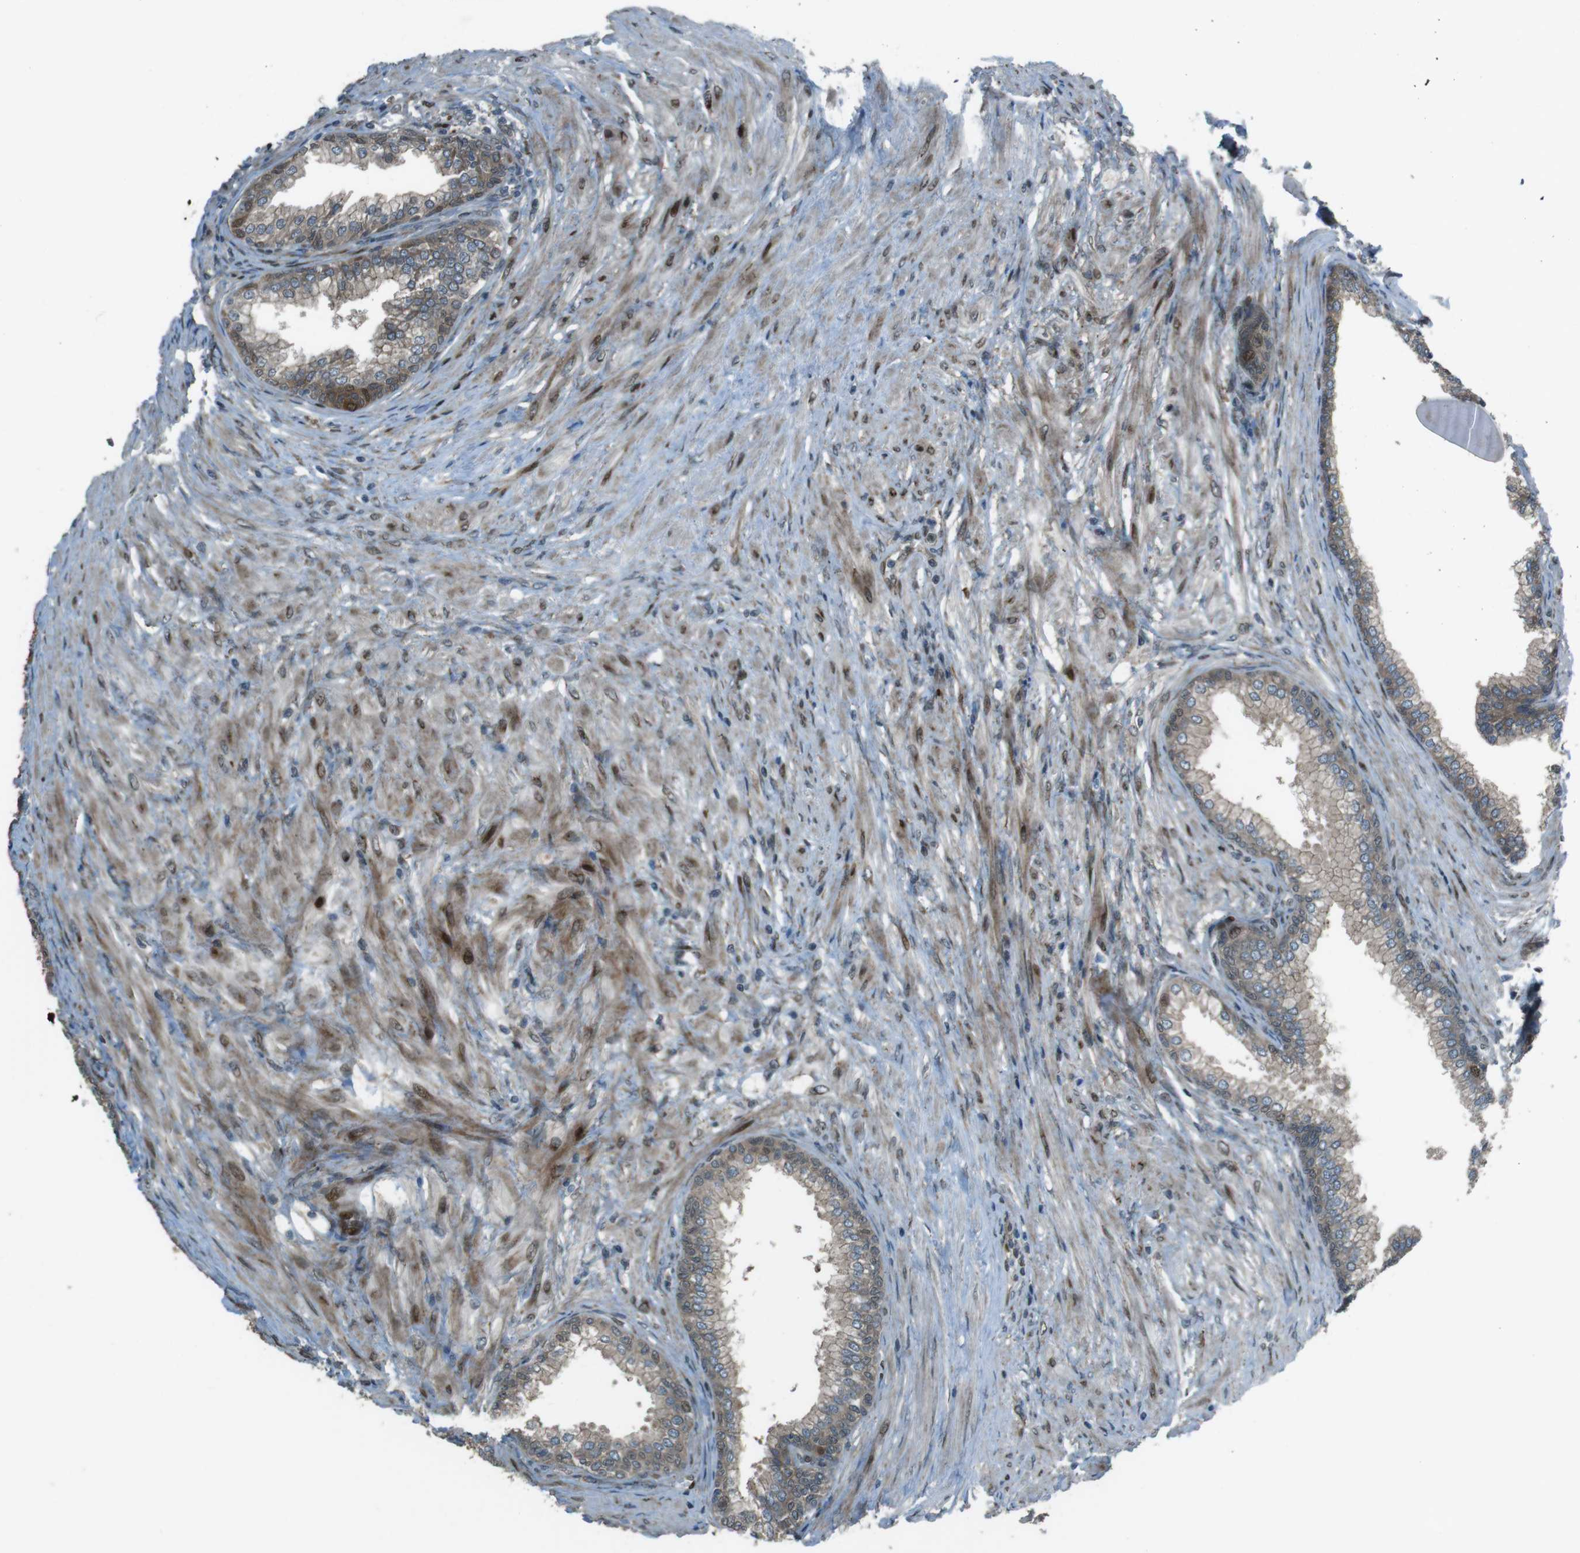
{"staining": {"intensity": "moderate", "quantity": "25%-75%", "location": "cytoplasmic/membranous"}, "tissue": "prostate", "cell_type": "Glandular cells", "image_type": "normal", "snomed": [{"axis": "morphology", "description": "Normal tissue, NOS"}, {"axis": "morphology", "description": "Urothelial carcinoma, Low grade"}, {"axis": "topography", "description": "Urinary bladder"}, {"axis": "topography", "description": "Prostate"}], "caption": "Prostate stained for a protein displays moderate cytoplasmic/membranous positivity in glandular cells. (Brightfield microscopy of DAB IHC at high magnification).", "gene": "ZNF330", "patient": {"sex": "male", "age": 60}}